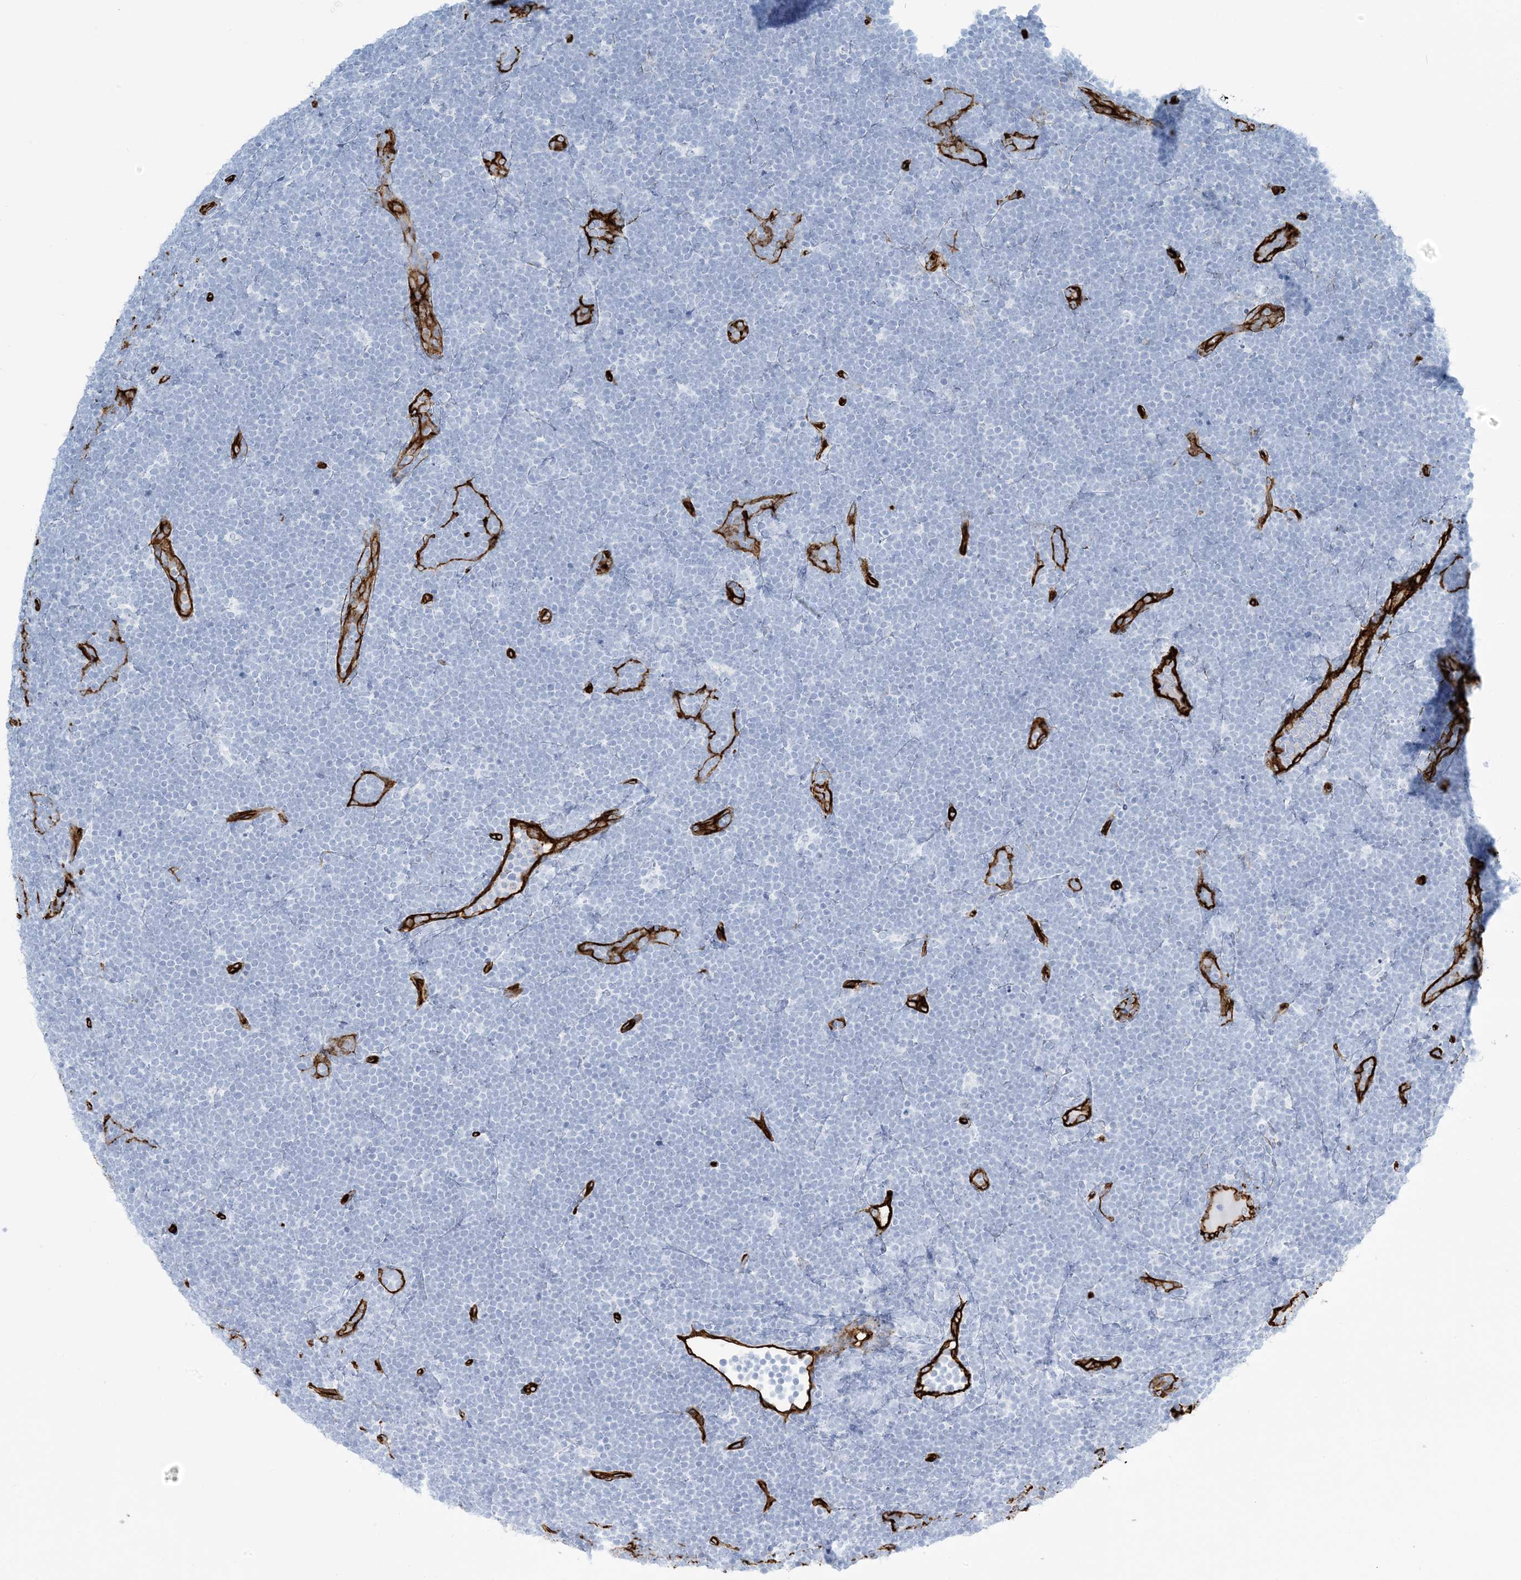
{"staining": {"intensity": "negative", "quantity": "none", "location": "none"}, "tissue": "lymphoma", "cell_type": "Tumor cells", "image_type": "cancer", "snomed": [{"axis": "morphology", "description": "Malignant lymphoma, non-Hodgkin's type, High grade"}, {"axis": "topography", "description": "Lymph node"}], "caption": "Immunohistochemistry of malignant lymphoma, non-Hodgkin's type (high-grade) exhibits no expression in tumor cells.", "gene": "EPS8L3", "patient": {"sex": "male", "age": 13}}